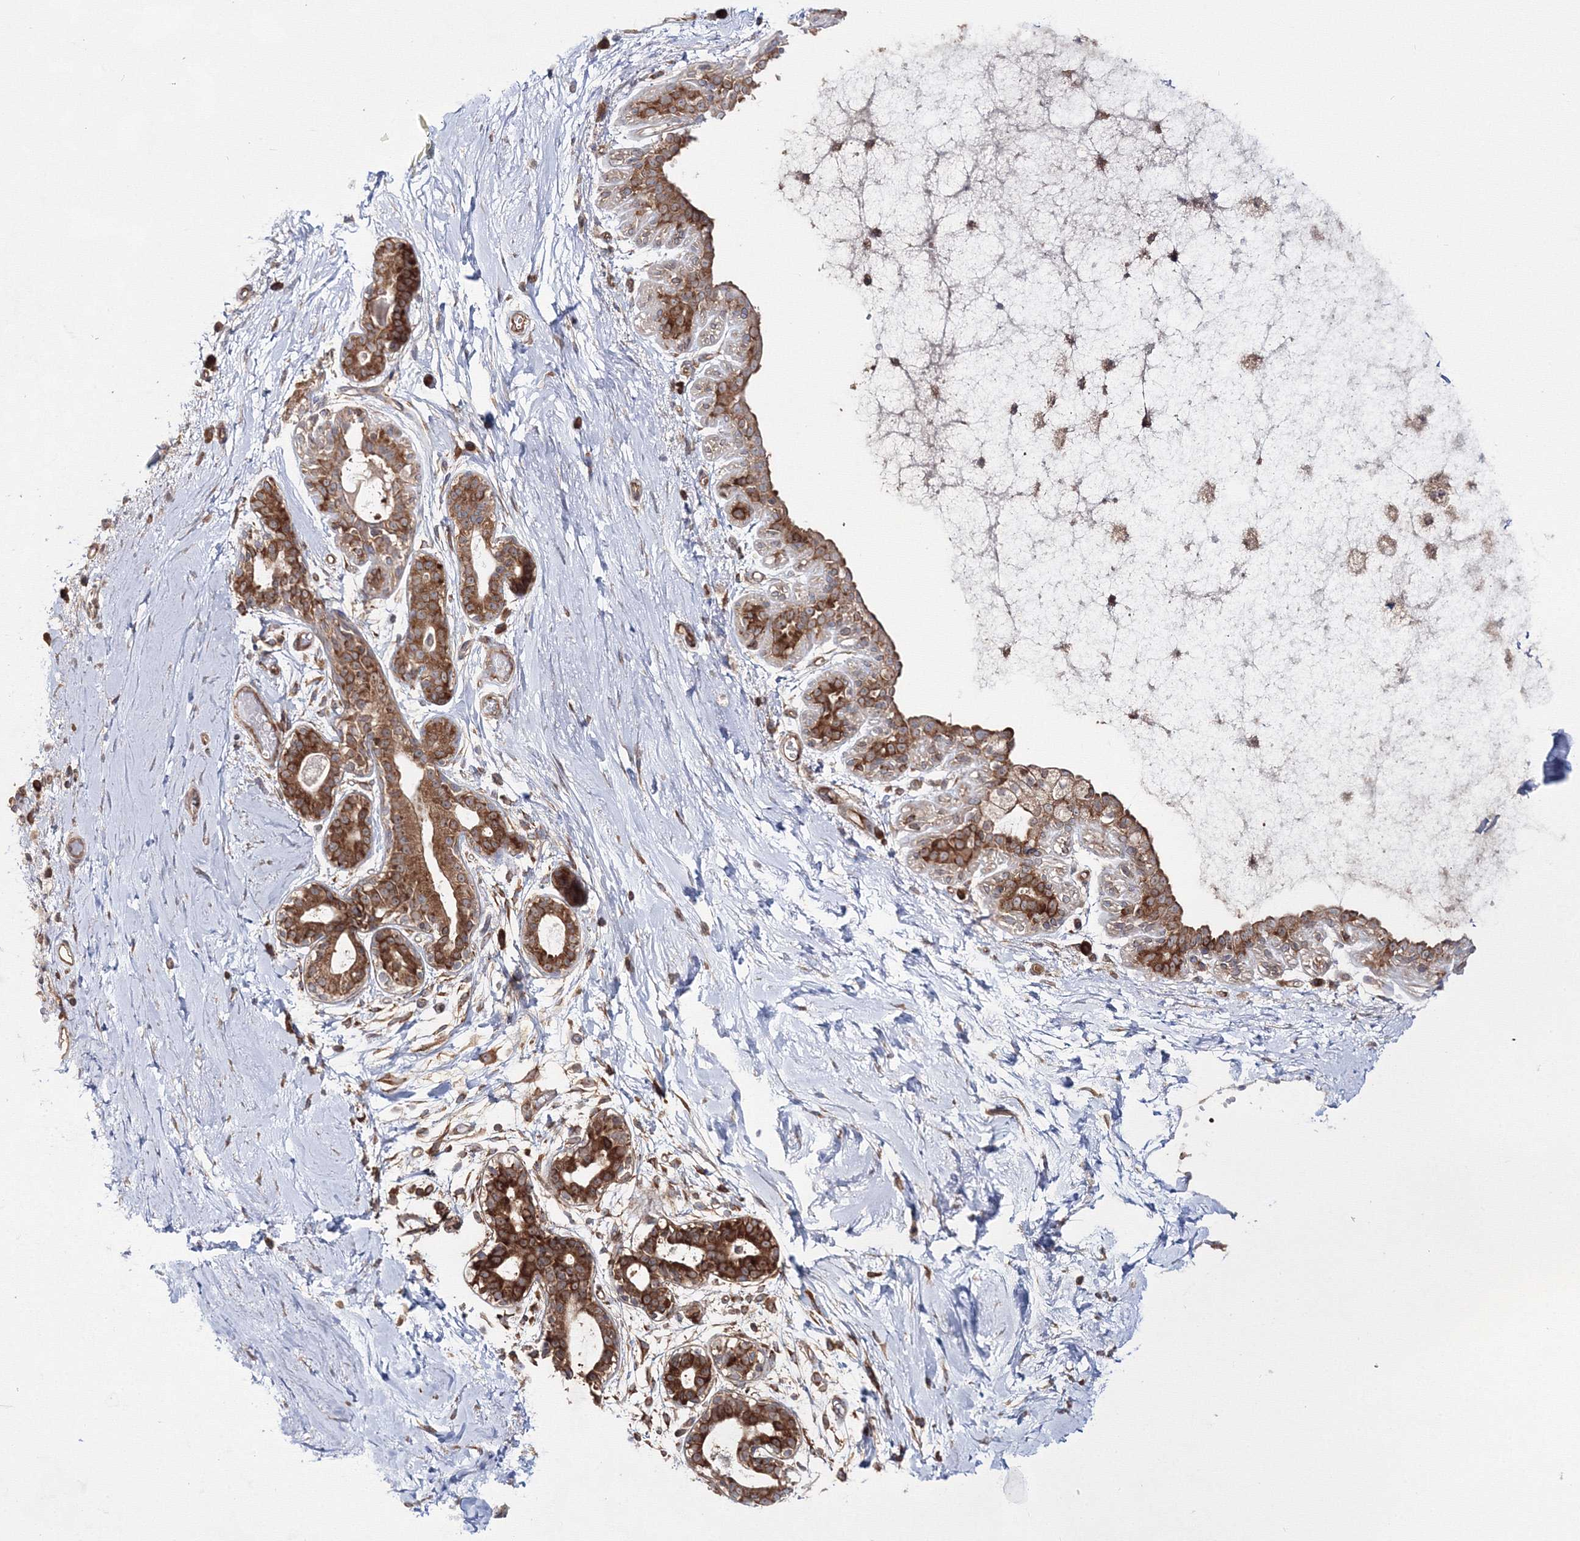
{"staining": {"intensity": "negative", "quantity": "none", "location": "none"}, "tissue": "breast", "cell_type": "Adipocytes", "image_type": "normal", "snomed": [{"axis": "morphology", "description": "Normal tissue, NOS"}, {"axis": "topography", "description": "Breast"}], "caption": "Immunohistochemistry (IHC) histopathology image of benign breast: breast stained with DAB exhibits no significant protein positivity in adipocytes.", "gene": "HARS1", "patient": {"sex": "female", "age": 45}}